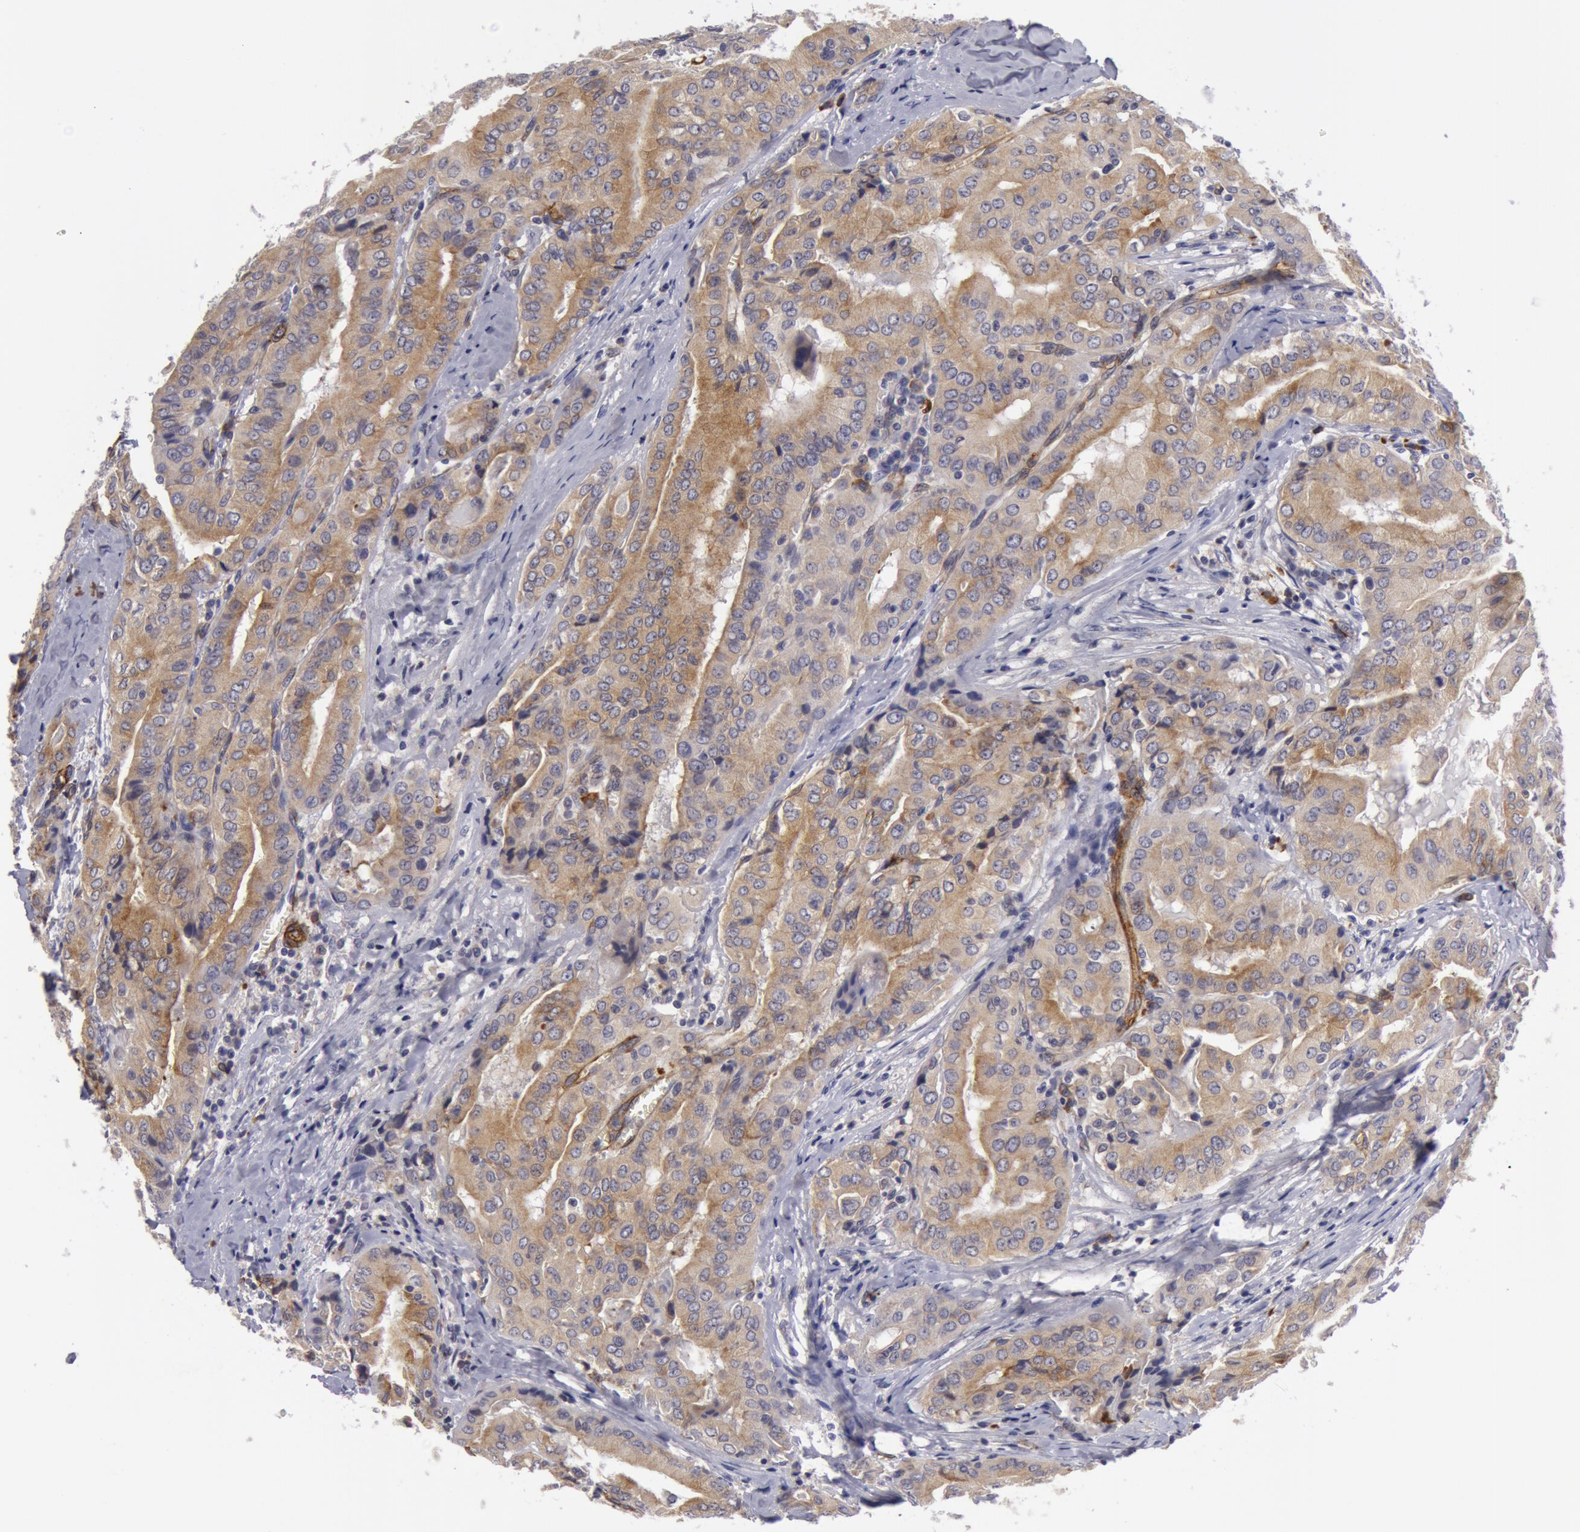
{"staining": {"intensity": "weak", "quantity": "25%-75%", "location": "cytoplasmic/membranous"}, "tissue": "thyroid cancer", "cell_type": "Tumor cells", "image_type": "cancer", "snomed": [{"axis": "morphology", "description": "Papillary adenocarcinoma, NOS"}, {"axis": "topography", "description": "Thyroid gland"}], "caption": "Thyroid cancer stained with IHC demonstrates weak cytoplasmic/membranous positivity in about 25%-75% of tumor cells.", "gene": "IL23A", "patient": {"sex": "female", "age": 71}}